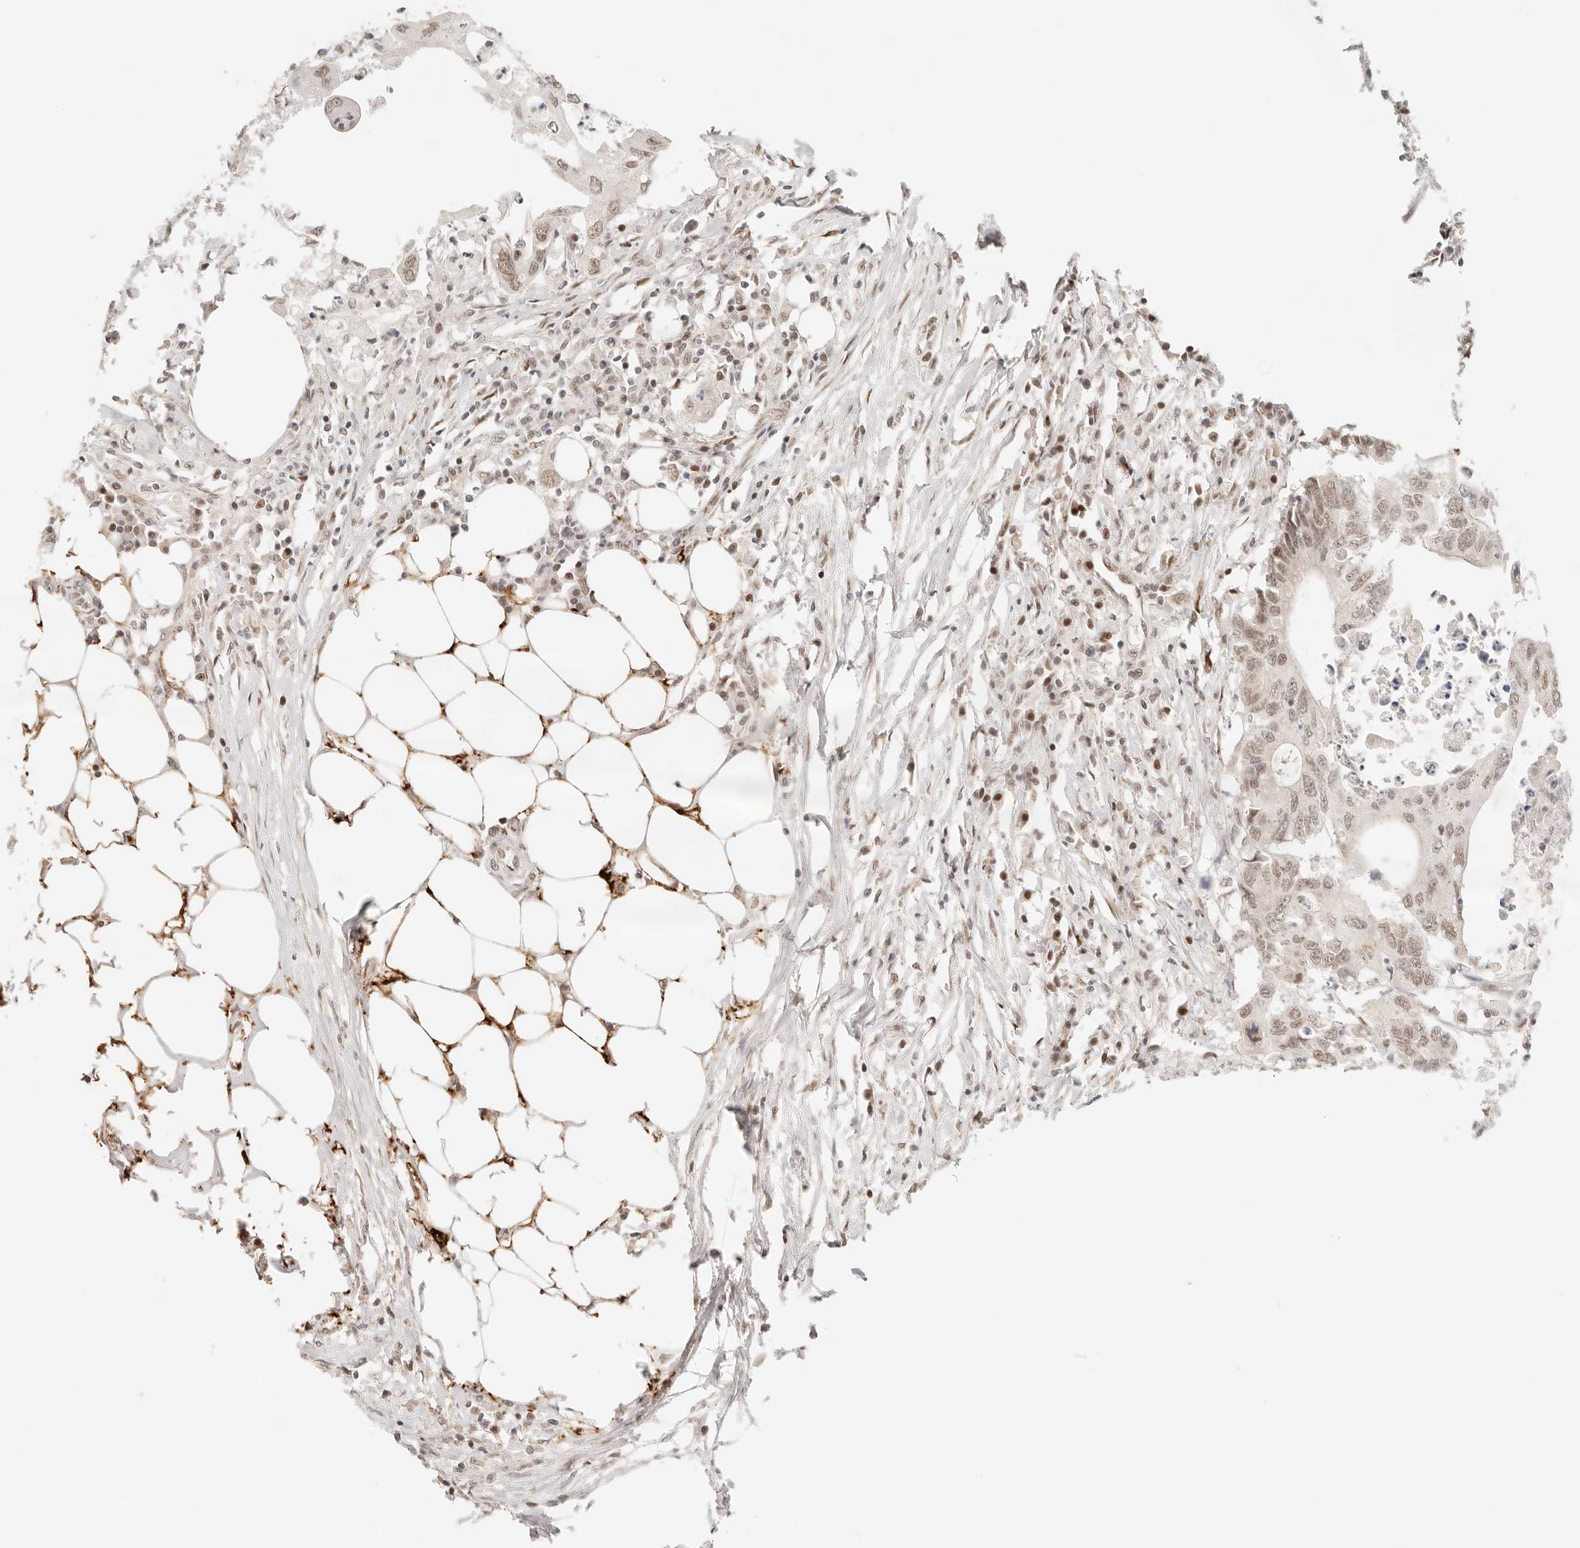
{"staining": {"intensity": "weak", "quantity": ">75%", "location": "nuclear"}, "tissue": "colorectal cancer", "cell_type": "Tumor cells", "image_type": "cancer", "snomed": [{"axis": "morphology", "description": "Adenocarcinoma, NOS"}, {"axis": "topography", "description": "Colon"}], "caption": "About >75% of tumor cells in human adenocarcinoma (colorectal) reveal weak nuclear protein positivity as visualized by brown immunohistochemical staining.", "gene": "HOXC5", "patient": {"sex": "male", "age": 71}}